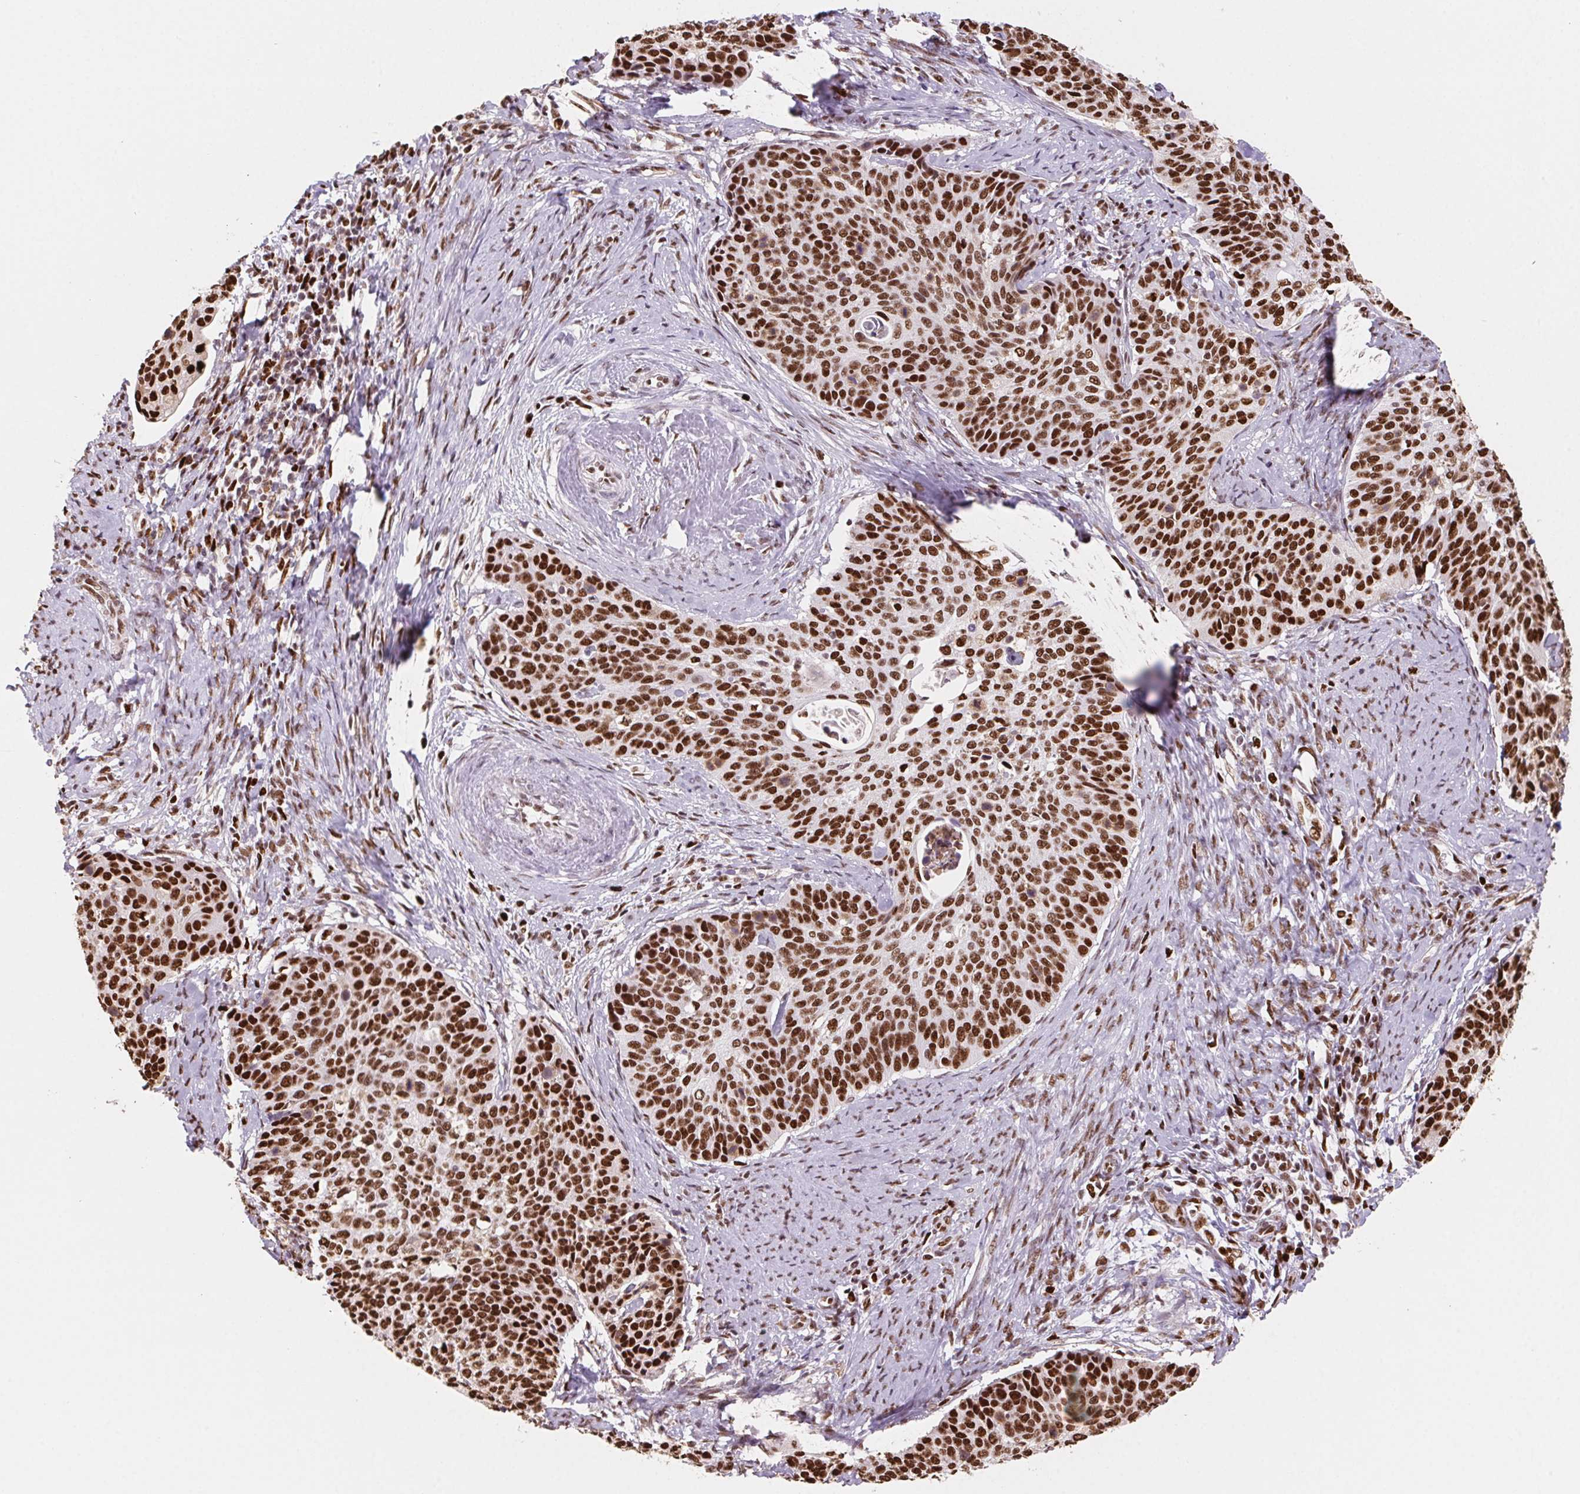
{"staining": {"intensity": "strong", "quantity": ">75%", "location": "nuclear"}, "tissue": "cervical cancer", "cell_type": "Tumor cells", "image_type": "cancer", "snomed": [{"axis": "morphology", "description": "Squamous cell carcinoma, NOS"}, {"axis": "topography", "description": "Cervix"}], "caption": "Strong nuclear protein staining is seen in approximately >75% of tumor cells in cervical squamous cell carcinoma.", "gene": "SET", "patient": {"sex": "female", "age": 69}}